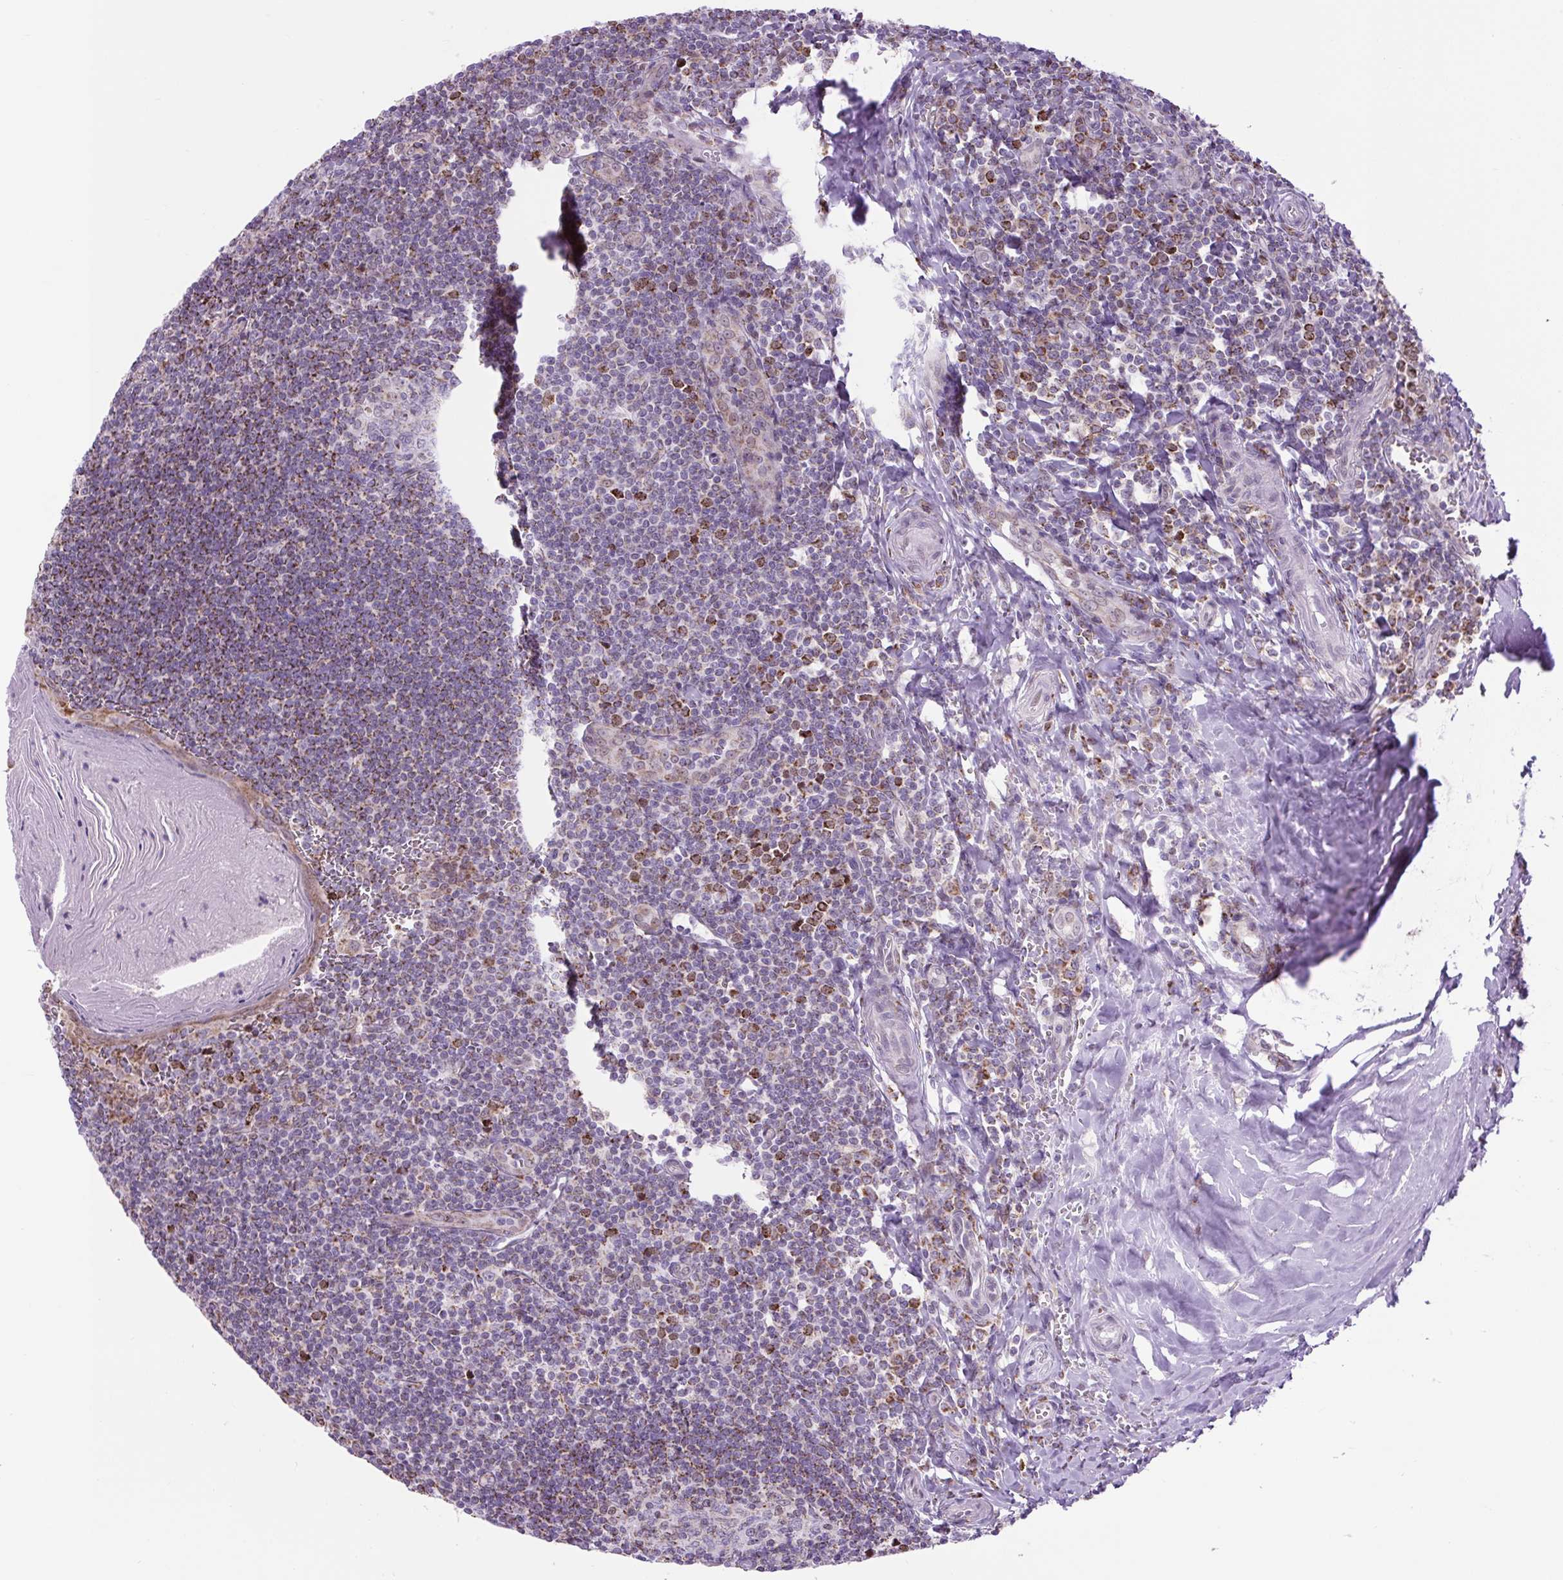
{"staining": {"intensity": "moderate", "quantity": "<25%", "location": "cytoplasmic/membranous"}, "tissue": "tonsil", "cell_type": "Germinal center cells", "image_type": "normal", "snomed": [{"axis": "morphology", "description": "Normal tissue, NOS"}, {"axis": "topography", "description": "Tonsil"}], "caption": "A photomicrograph of human tonsil stained for a protein reveals moderate cytoplasmic/membranous brown staining in germinal center cells. Using DAB (3,3'-diaminobenzidine) (brown) and hematoxylin (blue) stains, captured at high magnification using brightfield microscopy.", "gene": "SCO2", "patient": {"sex": "male", "age": 27}}